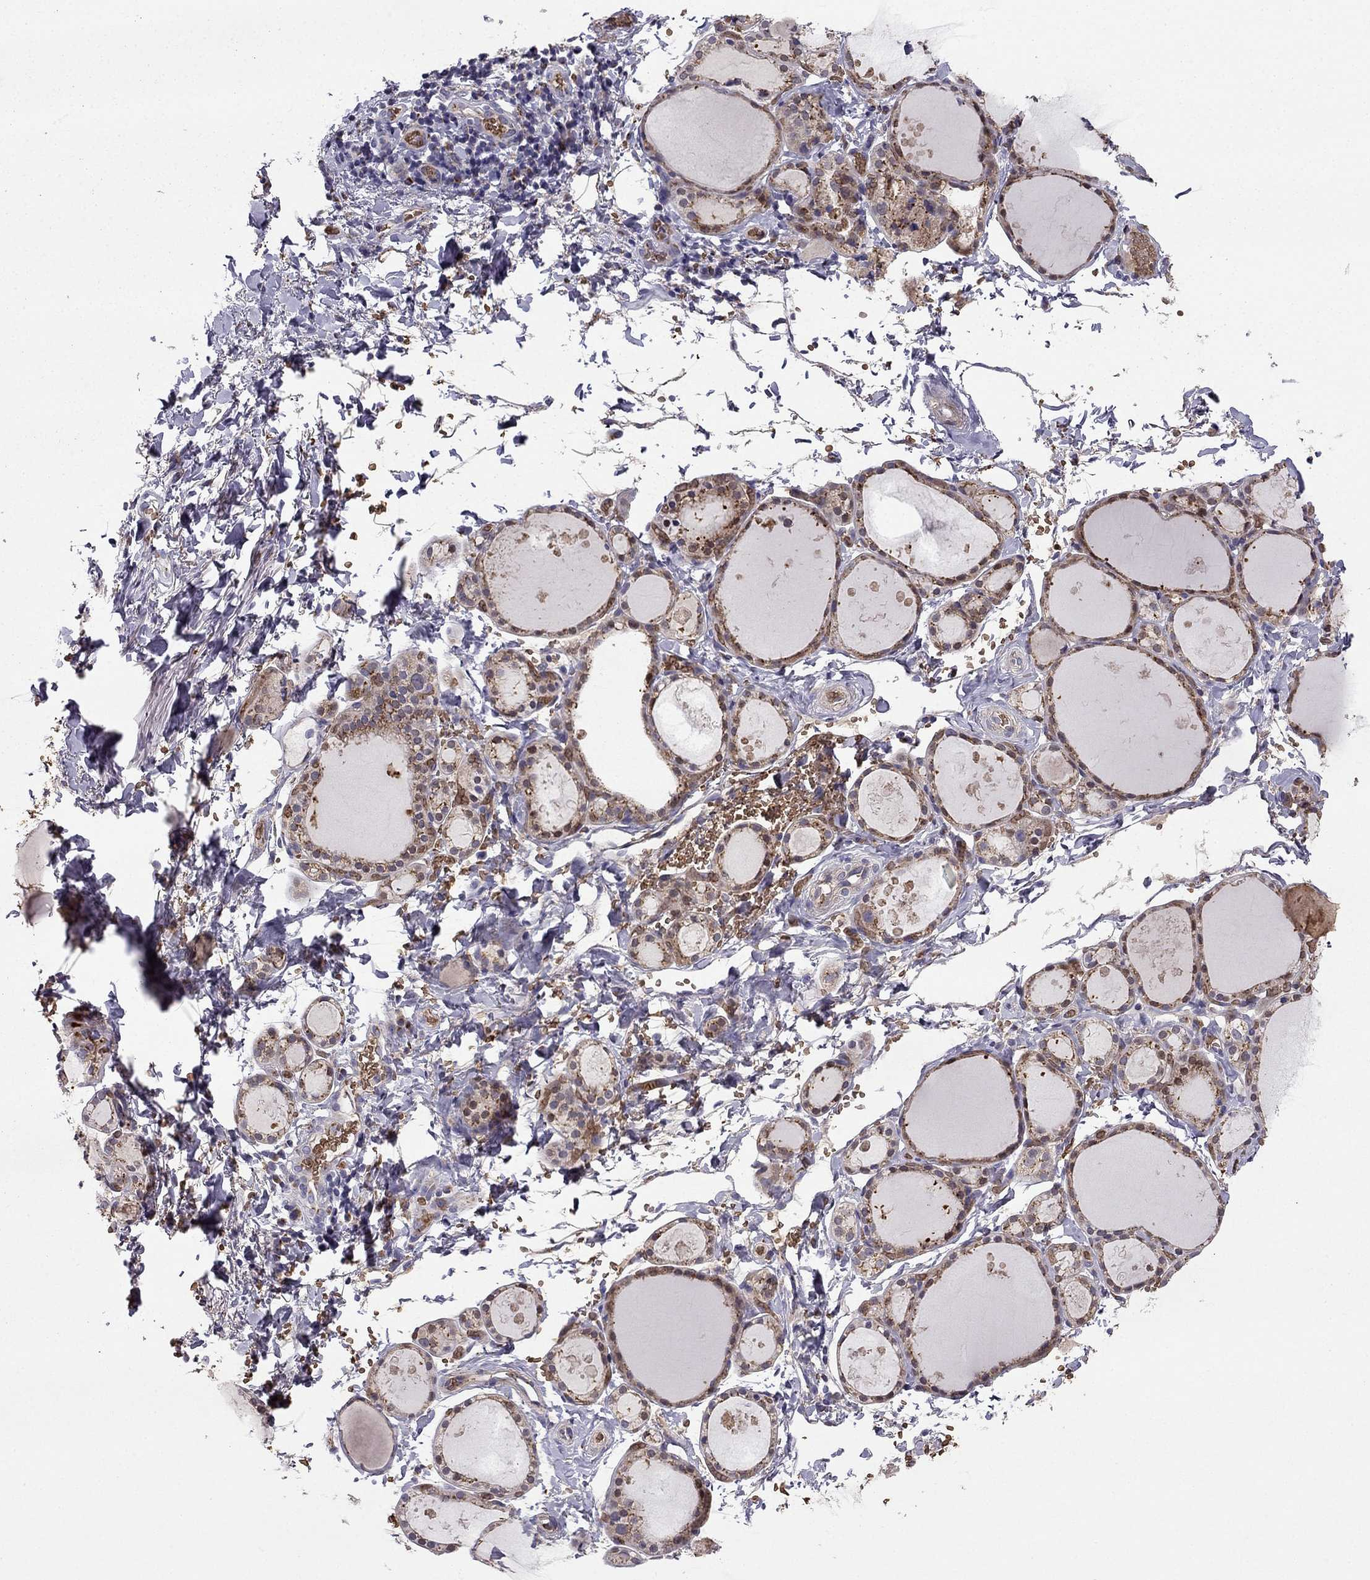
{"staining": {"intensity": "moderate", "quantity": ">75%", "location": "cytoplasmic/membranous"}, "tissue": "thyroid gland", "cell_type": "Glandular cells", "image_type": "normal", "snomed": [{"axis": "morphology", "description": "Normal tissue, NOS"}, {"axis": "topography", "description": "Thyroid gland"}], "caption": "This is a histology image of IHC staining of normal thyroid gland, which shows moderate positivity in the cytoplasmic/membranous of glandular cells.", "gene": "B4GALT7", "patient": {"sex": "male", "age": 68}}